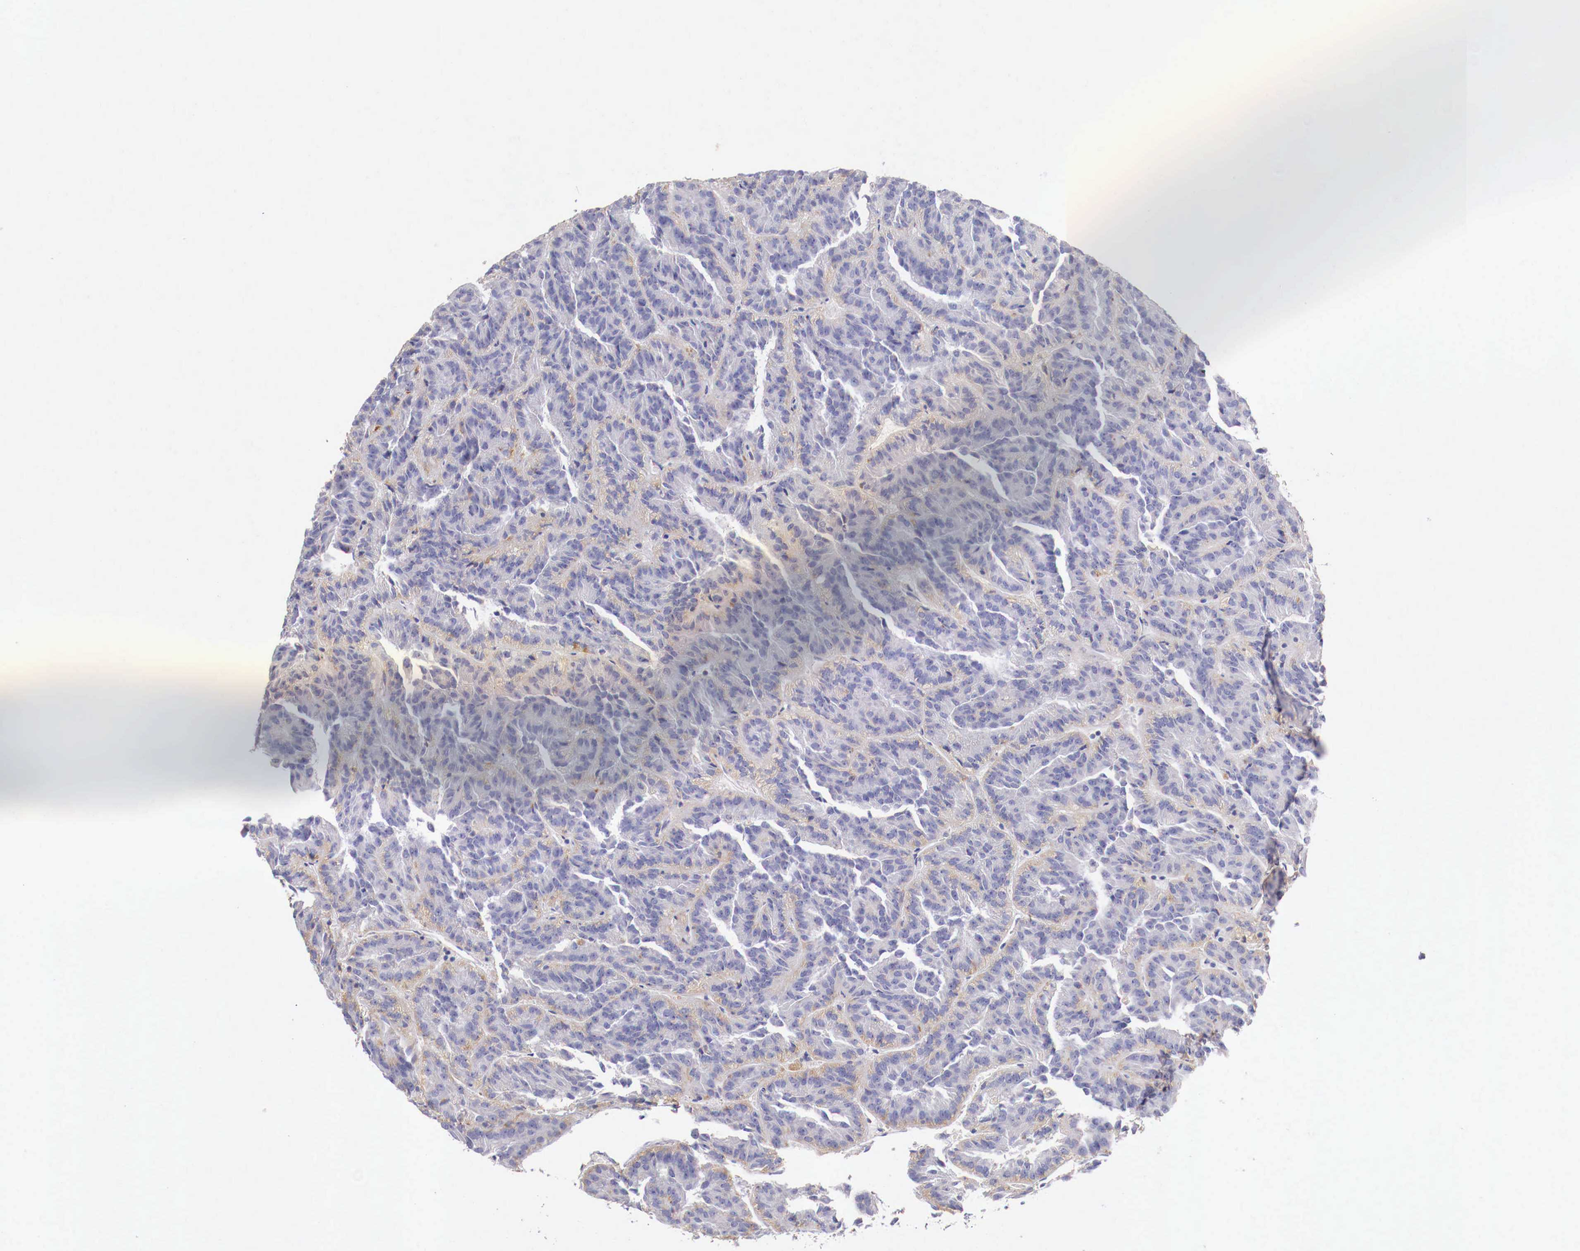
{"staining": {"intensity": "weak", "quantity": "25%-75%", "location": "cytoplasmic/membranous"}, "tissue": "renal cancer", "cell_type": "Tumor cells", "image_type": "cancer", "snomed": [{"axis": "morphology", "description": "Adenocarcinoma, NOS"}, {"axis": "topography", "description": "Kidney"}], "caption": "Immunohistochemical staining of renal adenocarcinoma demonstrates low levels of weak cytoplasmic/membranous positivity in approximately 25%-75% of tumor cells.", "gene": "PITPNA", "patient": {"sex": "male", "age": 46}}